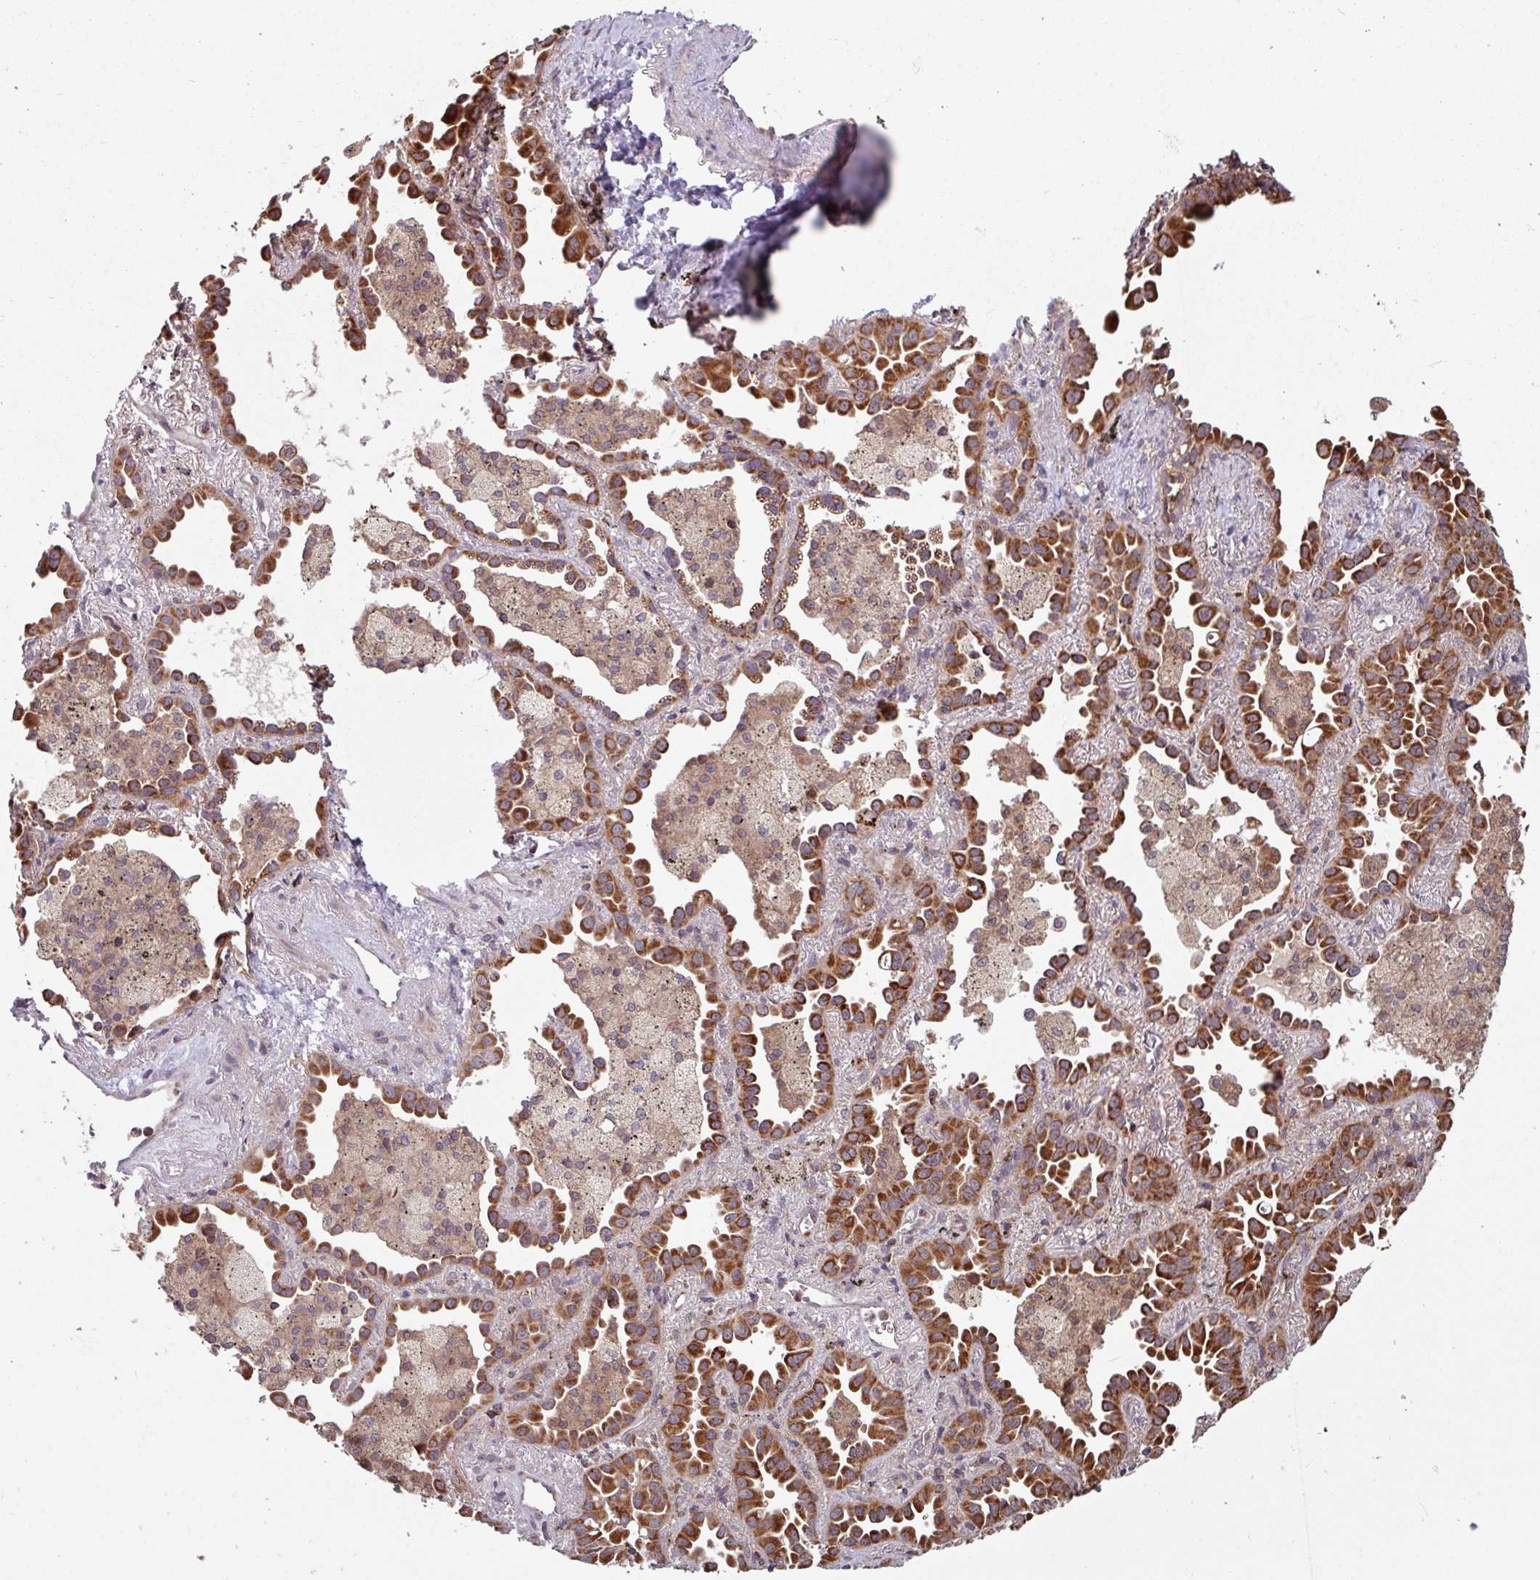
{"staining": {"intensity": "strong", "quantity": ">75%", "location": "cytoplasmic/membranous"}, "tissue": "lung cancer", "cell_type": "Tumor cells", "image_type": "cancer", "snomed": [{"axis": "morphology", "description": "Adenocarcinoma, NOS"}, {"axis": "topography", "description": "Lung"}], "caption": "IHC micrograph of human lung cancer (adenocarcinoma) stained for a protein (brown), which displays high levels of strong cytoplasmic/membranous staining in about >75% of tumor cells.", "gene": "COX7C", "patient": {"sex": "male", "age": 68}}